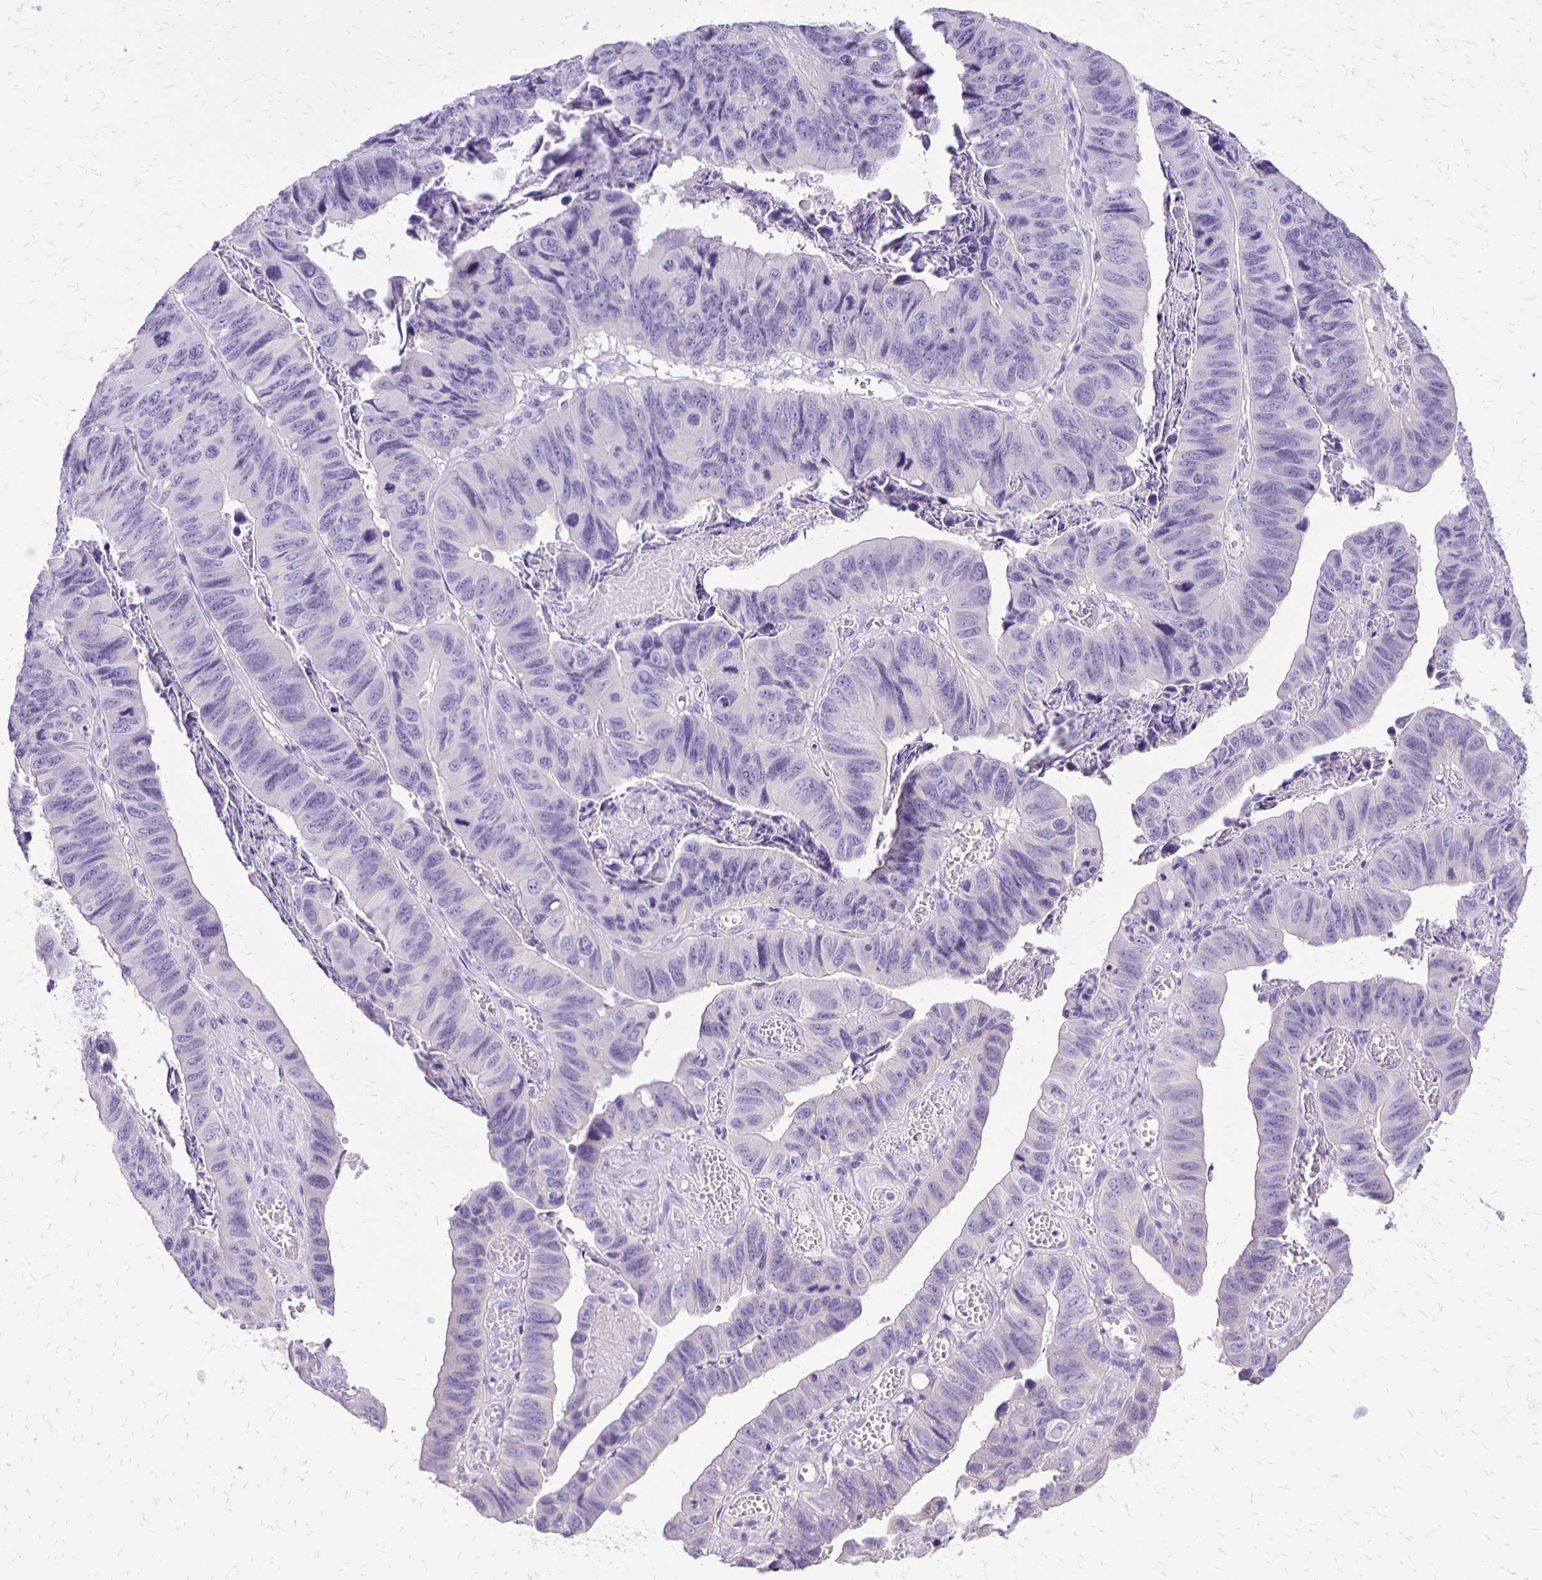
{"staining": {"intensity": "negative", "quantity": "none", "location": "none"}, "tissue": "stomach cancer", "cell_type": "Tumor cells", "image_type": "cancer", "snomed": [{"axis": "morphology", "description": "Adenocarcinoma, NOS"}, {"axis": "topography", "description": "Stomach, lower"}], "caption": "There is no significant staining in tumor cells of stomach cancer (adenocarcinoma). (Stains: DAB (3,3'-diaminobenzidine) immunohistochemistry with hematoxylin counter stain, Microscopy: brightfield microscopy at high magnification).", "gene": "ANKRD45", "patient": {"sex": "male", "age": 77}}